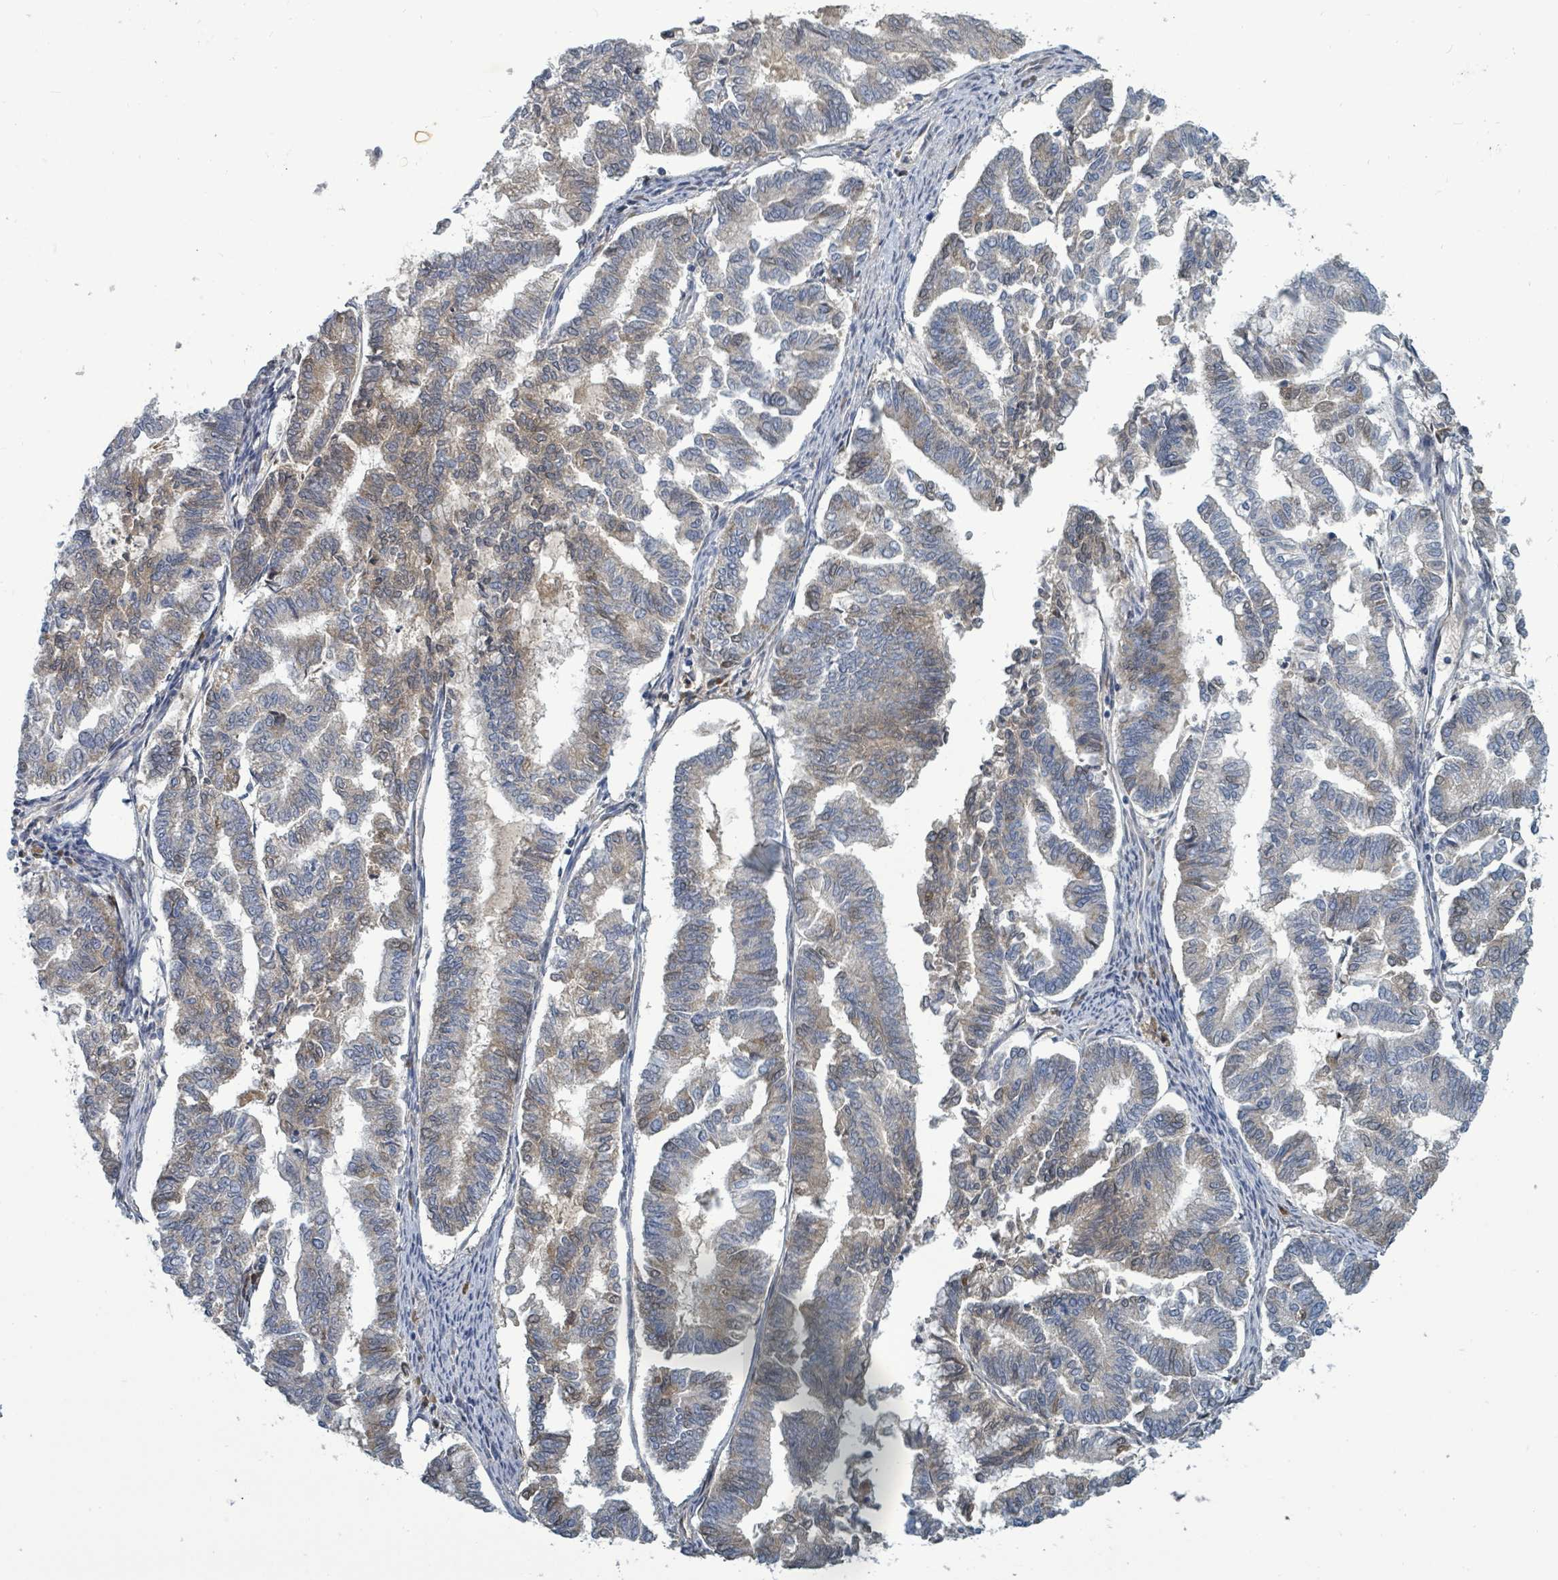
{"staining": {"intensity": "weak", "quantity": "25%-75%", "location": "cytoplasmic/membranous"}, "tissue": "endometrial cancer", "cell_type": "Tumor cells", "image_type": "cancer", "snomed": [{"axis": "morphology", "description": "Adenocarcinoma, NOS"}, {"axis": "topography", "description": "Endometrium"}], "caption": "Protein staining of adenocarcinoma (endometrial) tissue demonstrates weak cytoplasmic/membranous expression in approximately 25%-75% of tumor cells. The staining is performed using DAB brown chromogen to label protein expression. The nuclei are counter-stained blue using hematoxylin.", "gene": "SLC25A23", "patient": {"sex": "female", "age": 79}}